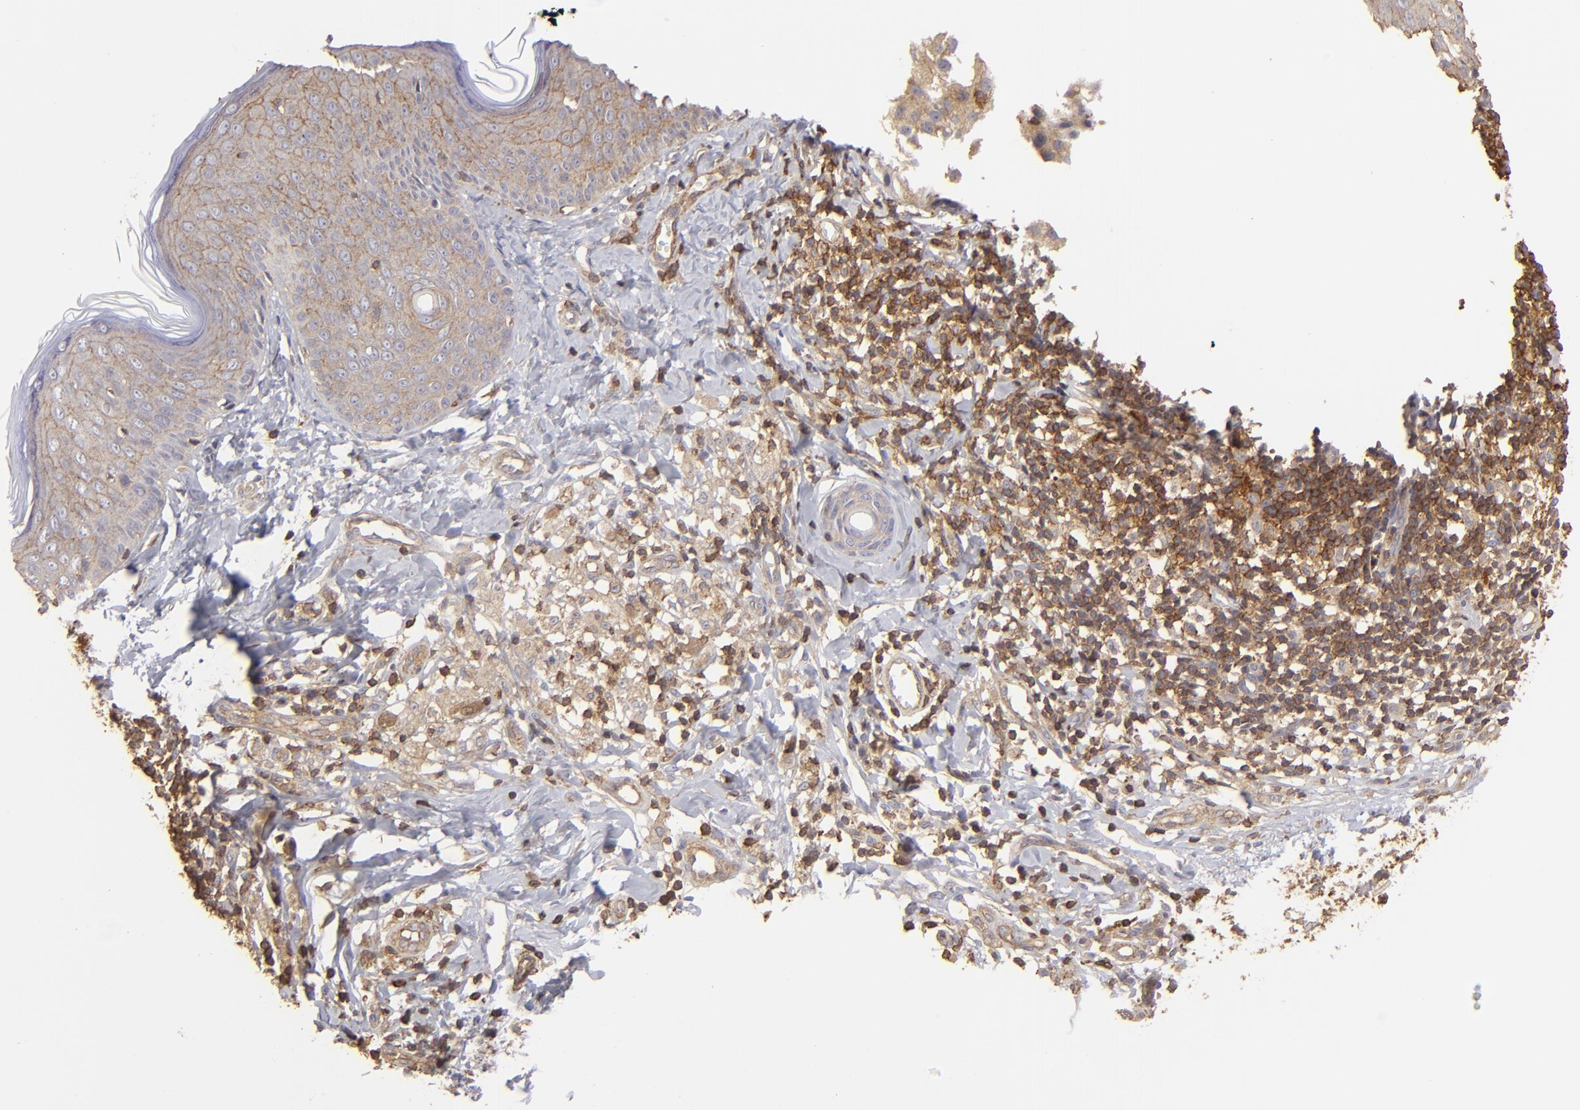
{"staining": {"intensity": "moderate", "quantity": ">75%", "location": "cytoplasmic/membranous"}, "tissue": "melanoma", "cell_type": "Tumor cells", "image_type": "cancer", "snomed": [{"axis": "morphology", "description": "Malignant melanoma, NOS"}, {"axis": "topography", "description": "Skin"}], "caption": "Immunohistochemical staining of malignant melanoma displays medium levels of moderate cytoplasmic/membranous protein positivity in about >75% of tumor cells.", "gene": "ACTB", "patient": {"sex": "male", "age": 23}}